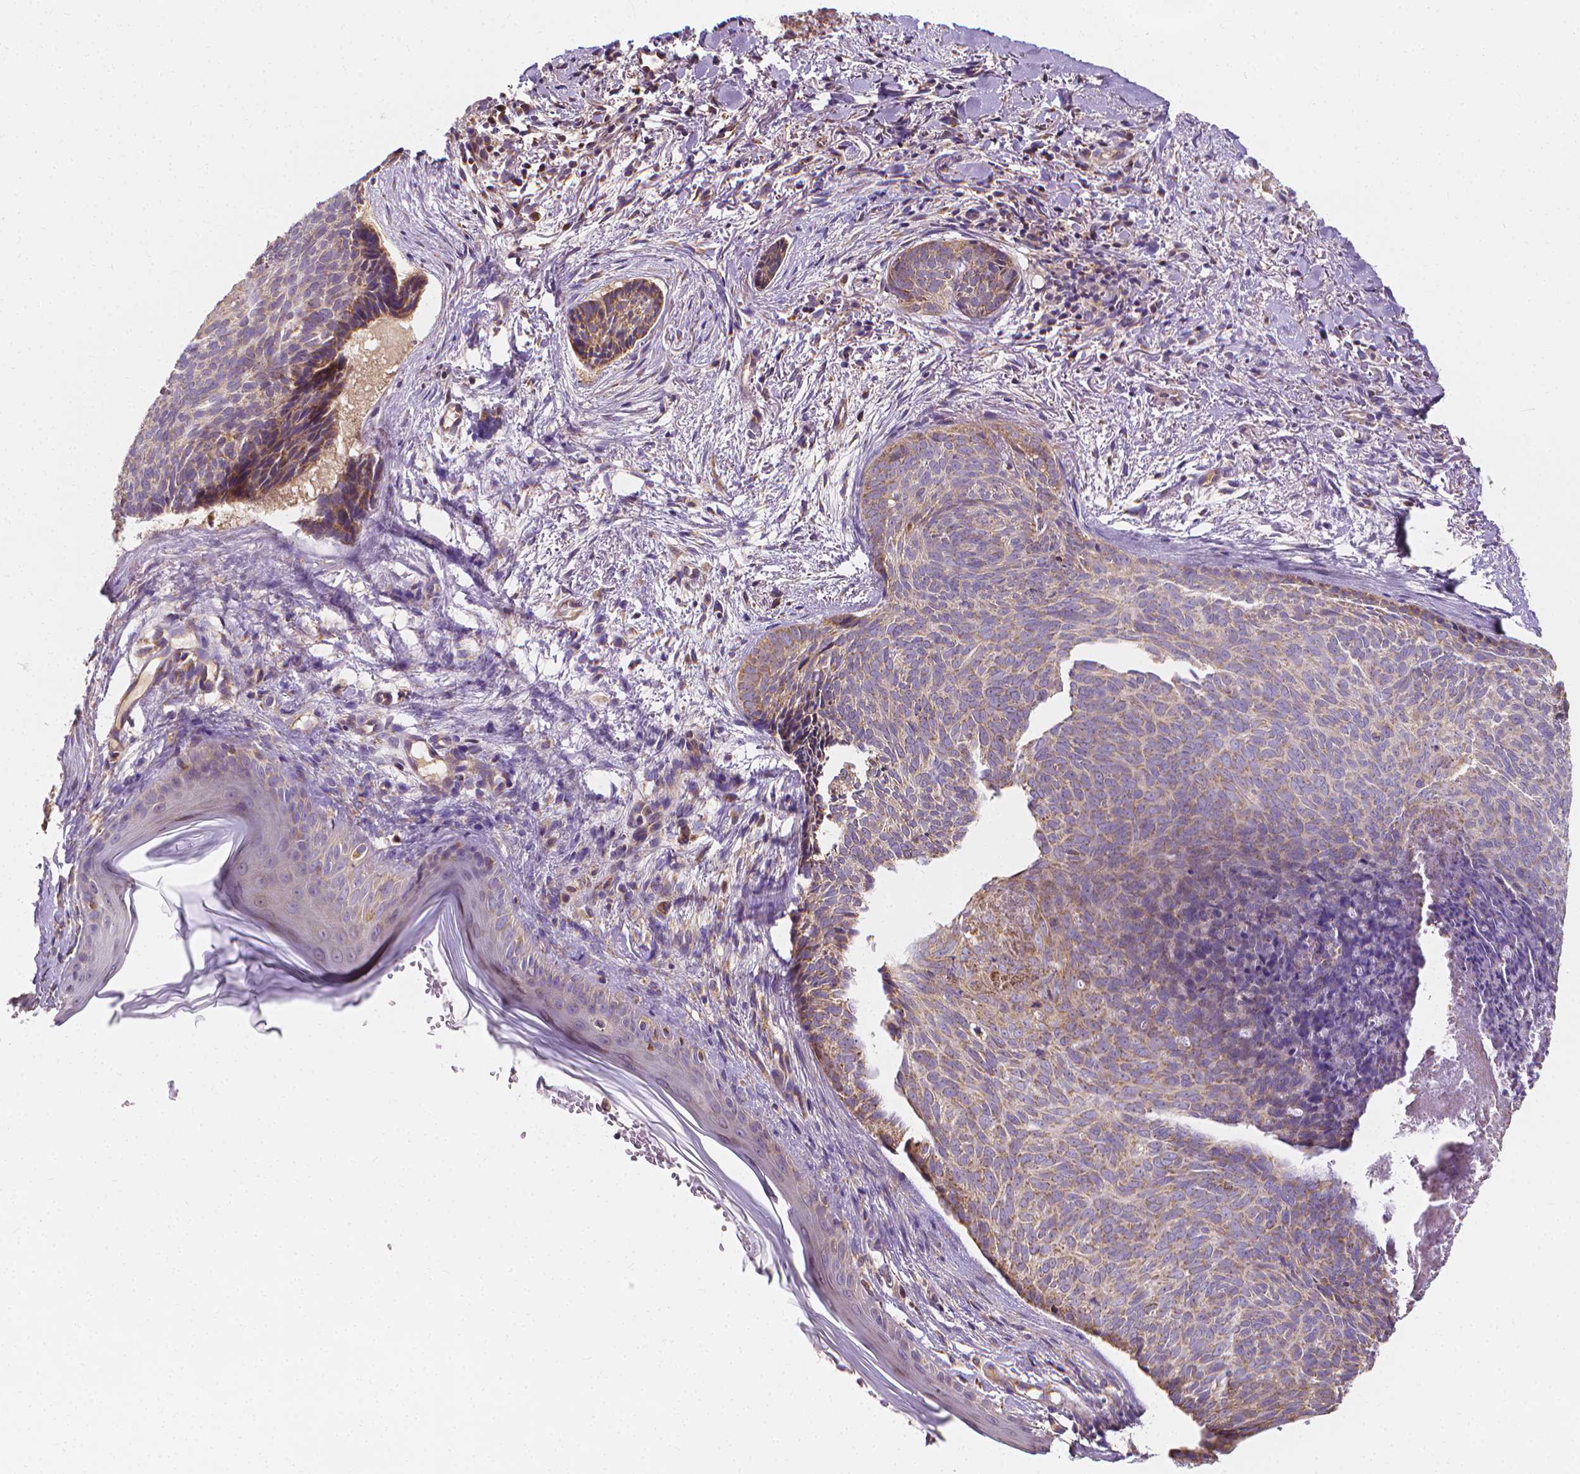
{"staining": {"intensity": "weak", "quantity": "<25%", "location": "cytoplasmic/membranous"}, "tissue": "skin cancer", "cell_type": "Tumor cells", "image_type": "cancer", "snomed": [{"axis": "morphology", "description": "Basal cell carcinoma"}, {"axis": "topography", "description": "Skin"}], "caption": "An immunohistochemistry histopathology image of skin basal cell carcinoma is shown. There is no staining in tumor cells of skin basal cell carcinoma.", "gene": "SNCAIP", "patient": {"sex": "female", "age": 82}}